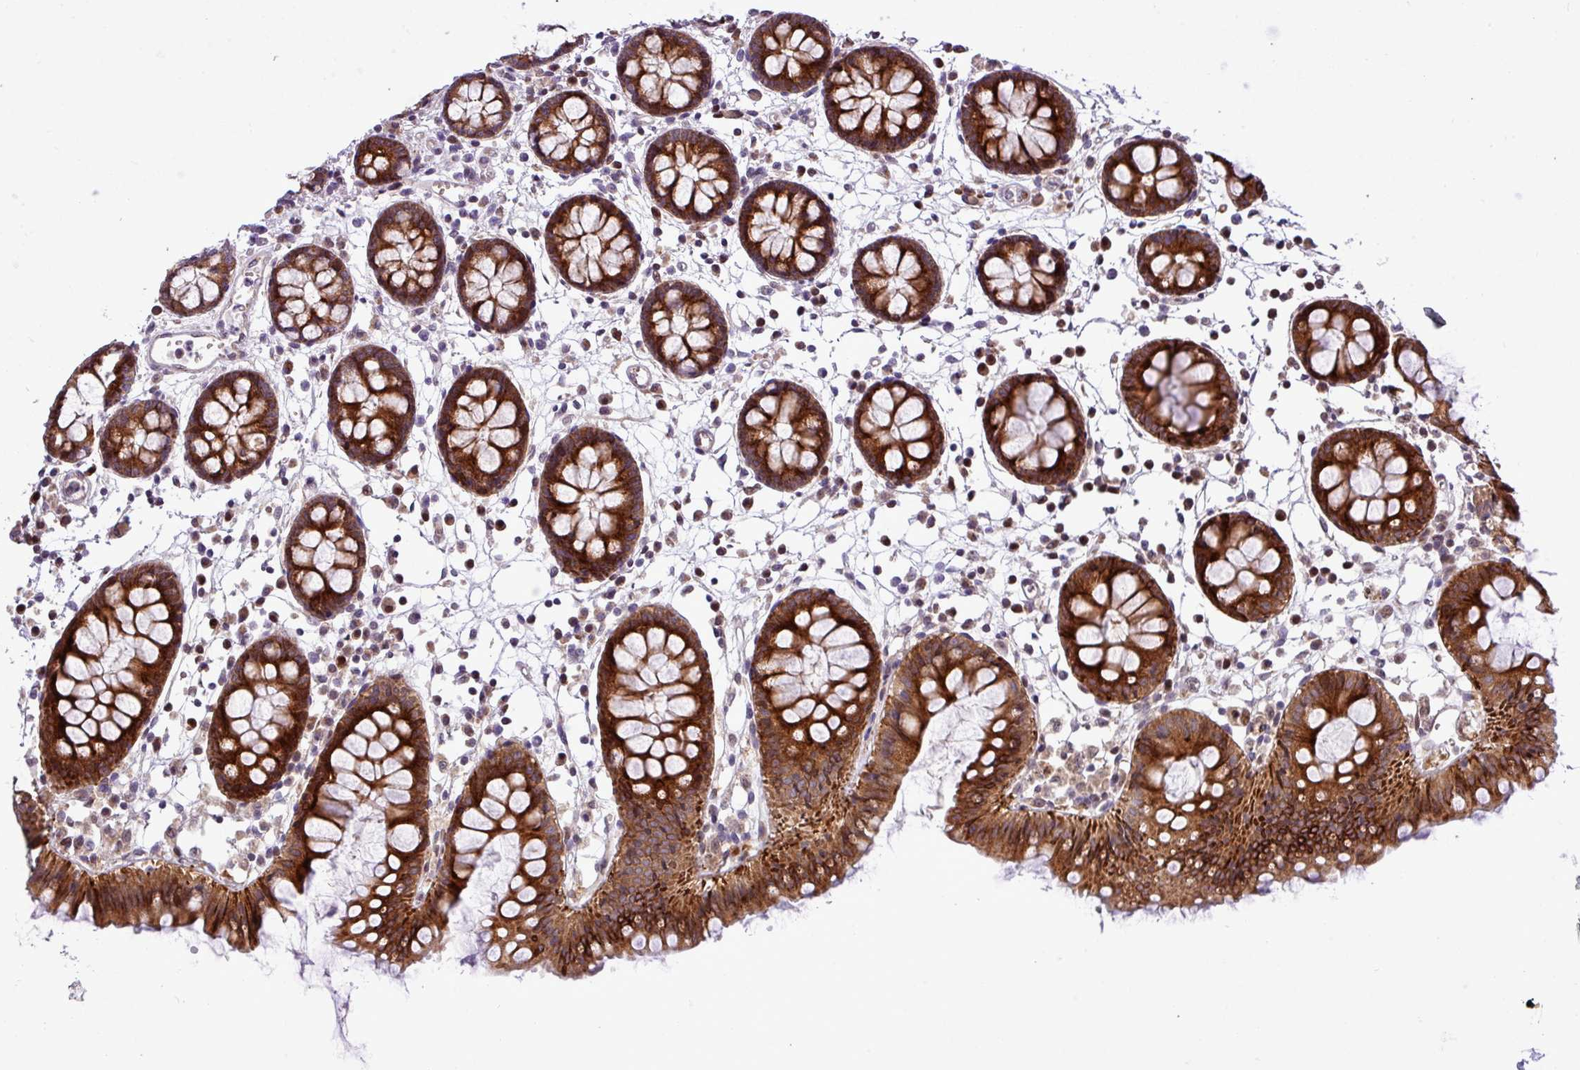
{"staining": {"intensity": "moderate", "quantity": ">75%", "location": "cytoplasmic/membranous"}, "tissue": "colon", "cell_type": "Endothelial cells", "image_type": "normal", "snomed": [{"axis": "morphology", "description": "Normal tissue, NOS"}, {"axis": "topography", "description": "Colon"}], "caption": "IHC image of normal colon stained for a protein (brown), which shows medium levels of moderate cytoplasmic/membranous positivity in about >75% of endothelial cells.", "gene": "B3GNT9", "patient": {"sex": "female", "age": 84}}